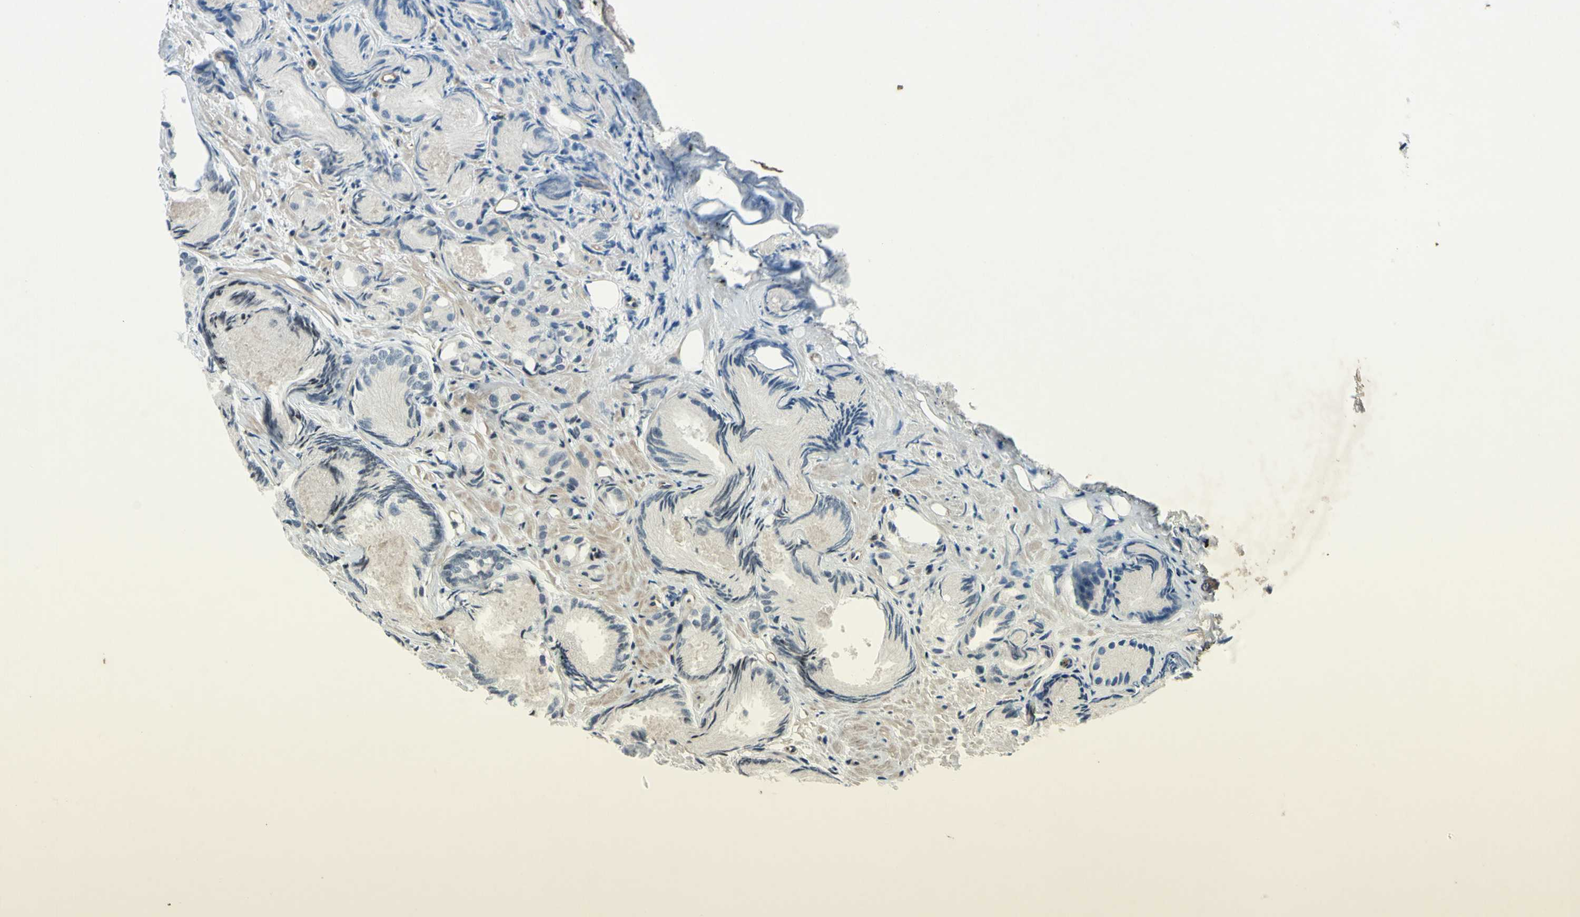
{"staining": {"intensity": "negative", "quantity": "none", "location": "none"}, "tissue": "prostate cancer", "cell_type": "Tumor cells", "image_type": "cancer", "snomed": [{"axis": "morphology", "description": "Adenocarcinoma, Low grade"}, {"axis": "topography", "description": "Prostate"}], "caption": "There is no significant staining in tumor cells of prostate cancer (adenocarcinoma (low-grade)).", "gene": "XPO1", "patient": {"sex": "male", "age": 72}}